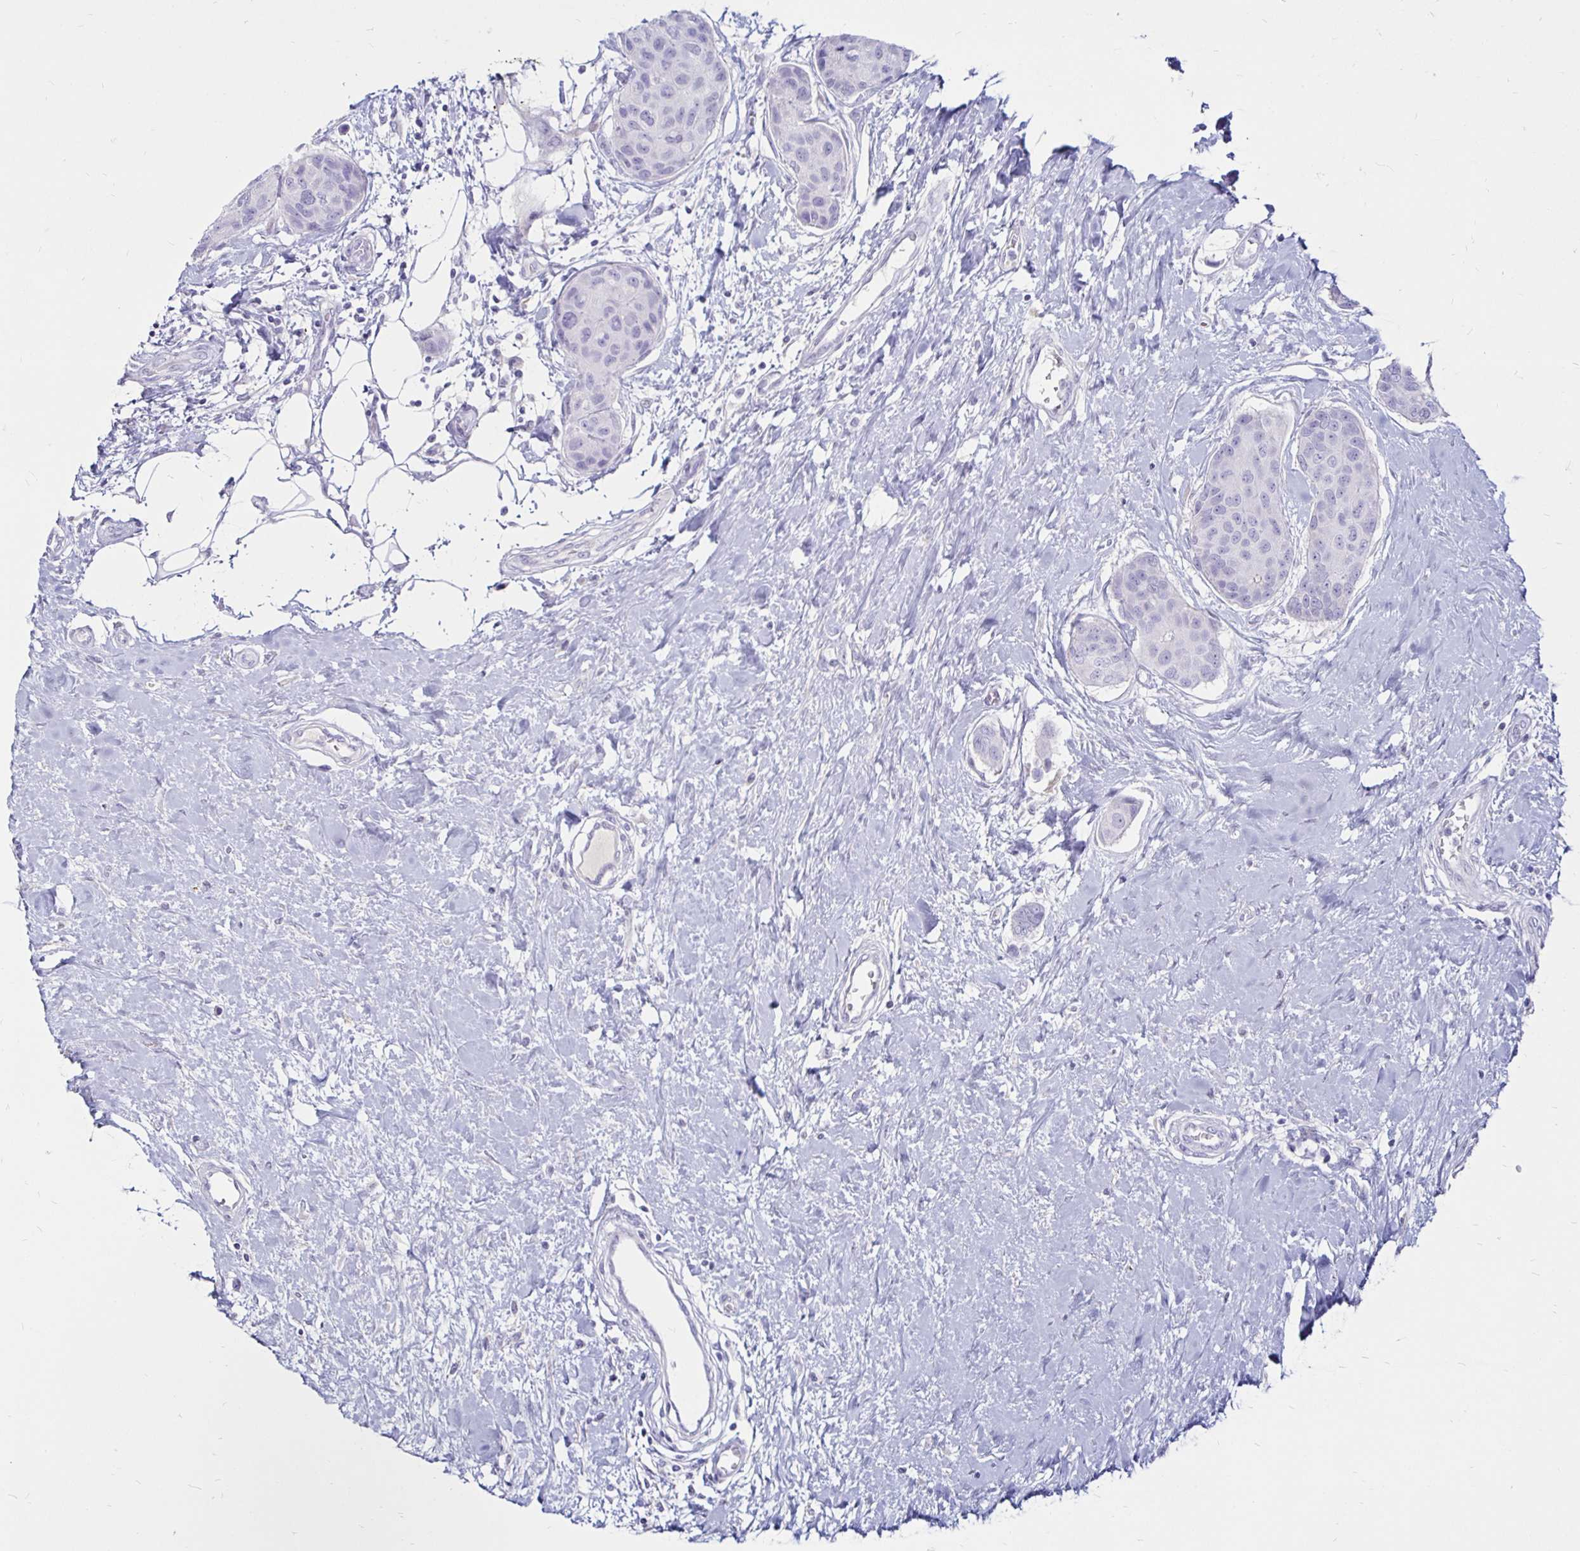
{"staining": {"intensity": "negative", "quantity": "none", "location": "none"}, "tissue": "breast cancer", "cell_type": "Tumor cells", "image_type": "cancer", "snomed": [{"axis": "morphology", "description": "Duct carcinoma"}, {"axis": "topography", "description": "Breast"}], "caption": "IHC of invasive ductal carcinoma (breast) demonstrates no positivity in tumor cells.", "gene": "TIMP1", "patient": {"sex": "female", "age": 80}}